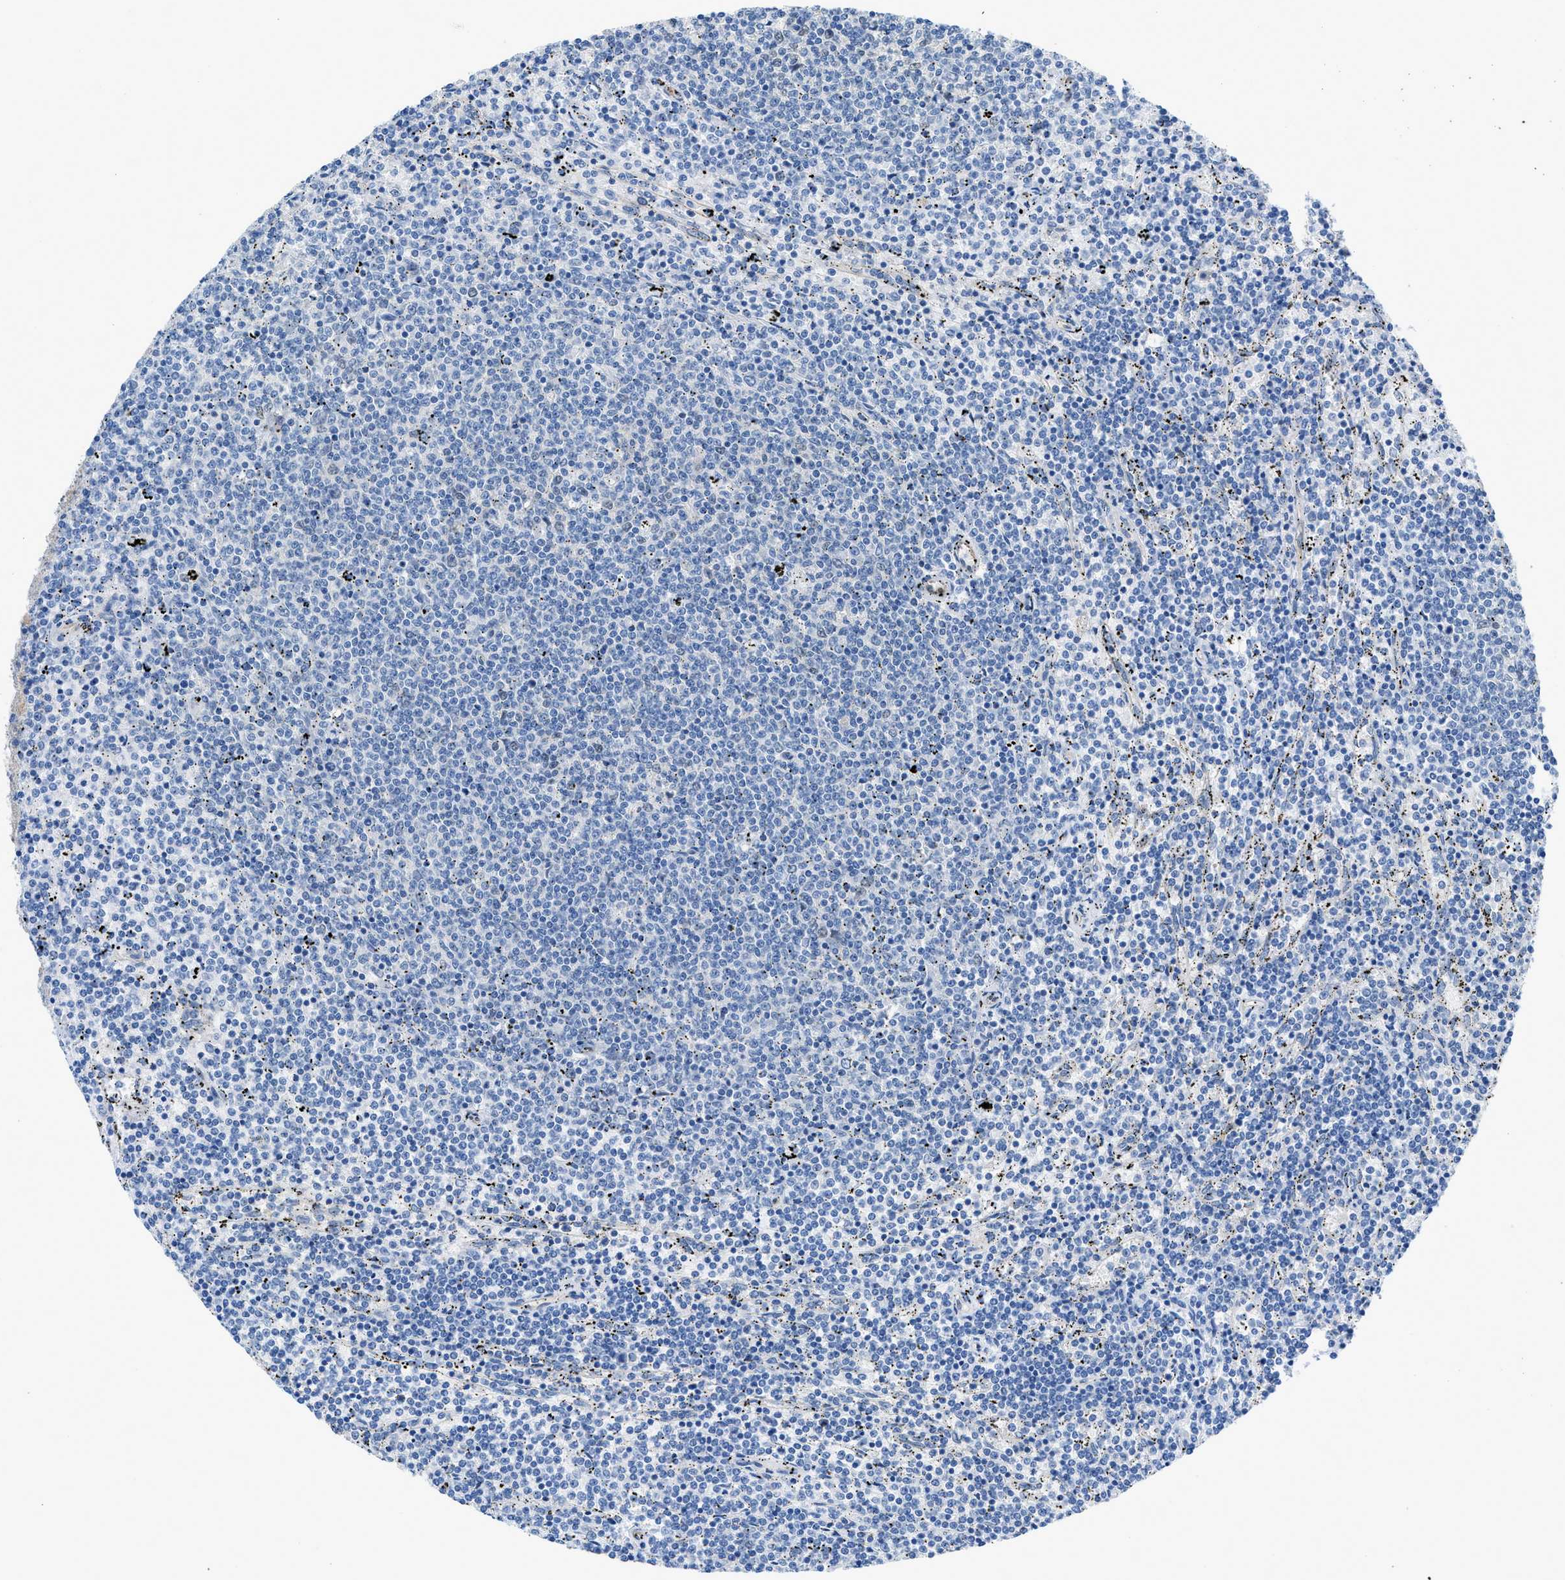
{"staining": {"intensity": "negative", "quantity": "none", "location": "none"}, "tissue": "lymphoma", "cell_type": "Tumor cells", "image_type": "cancer", "snomed": [{"axis": "morphology", "description": "Malignant lymphoma, non-Hodgkin's type, Low grade"}, {"axis": "topography", "description": "Spleen"}], "caption": "This is an immunohistochemistry (IHC) photomicrograph of lymphoma. There is no positivity in tumor cells.", "gene": "PDLIM5", "patient": {"sex": "female", "age": 50}}